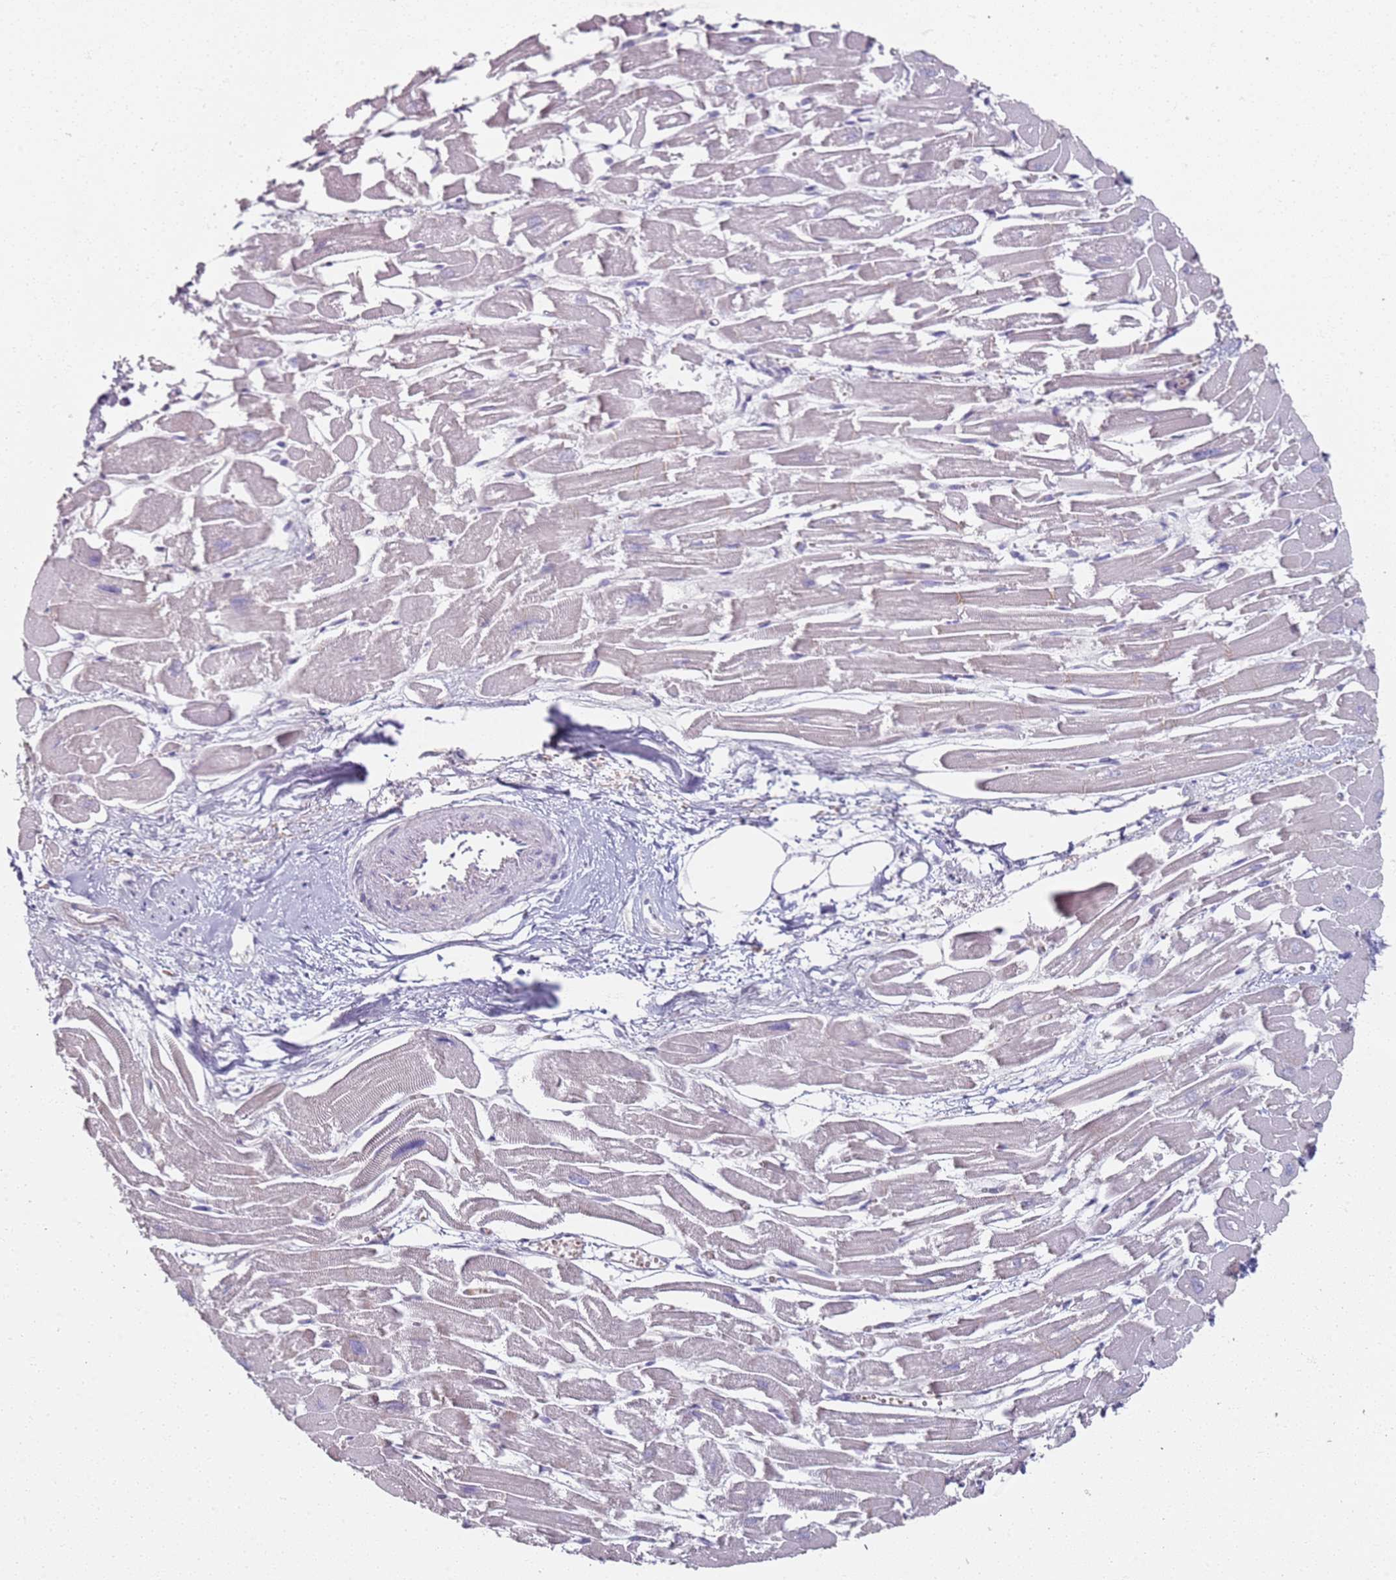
{"staining": {"intensity": "weak", "quantity": "<25%", "location": "cytoplasmic/membranous"}, "tissue": "heart muscle", "cell_type": "Cardiomyocytes", "image_type": "normal", "snomed": [{"axis": "morphology", "description": "Normal tissue, NOS"}, {"axis": "topography", "description": "Heart"}], "caption": "Heart muscle stained for a protein using immunohistochemistry displays no staining cardiomyocytes.", "gene": "CD40LG", "patient": {"sex": "male", "age": 54}}